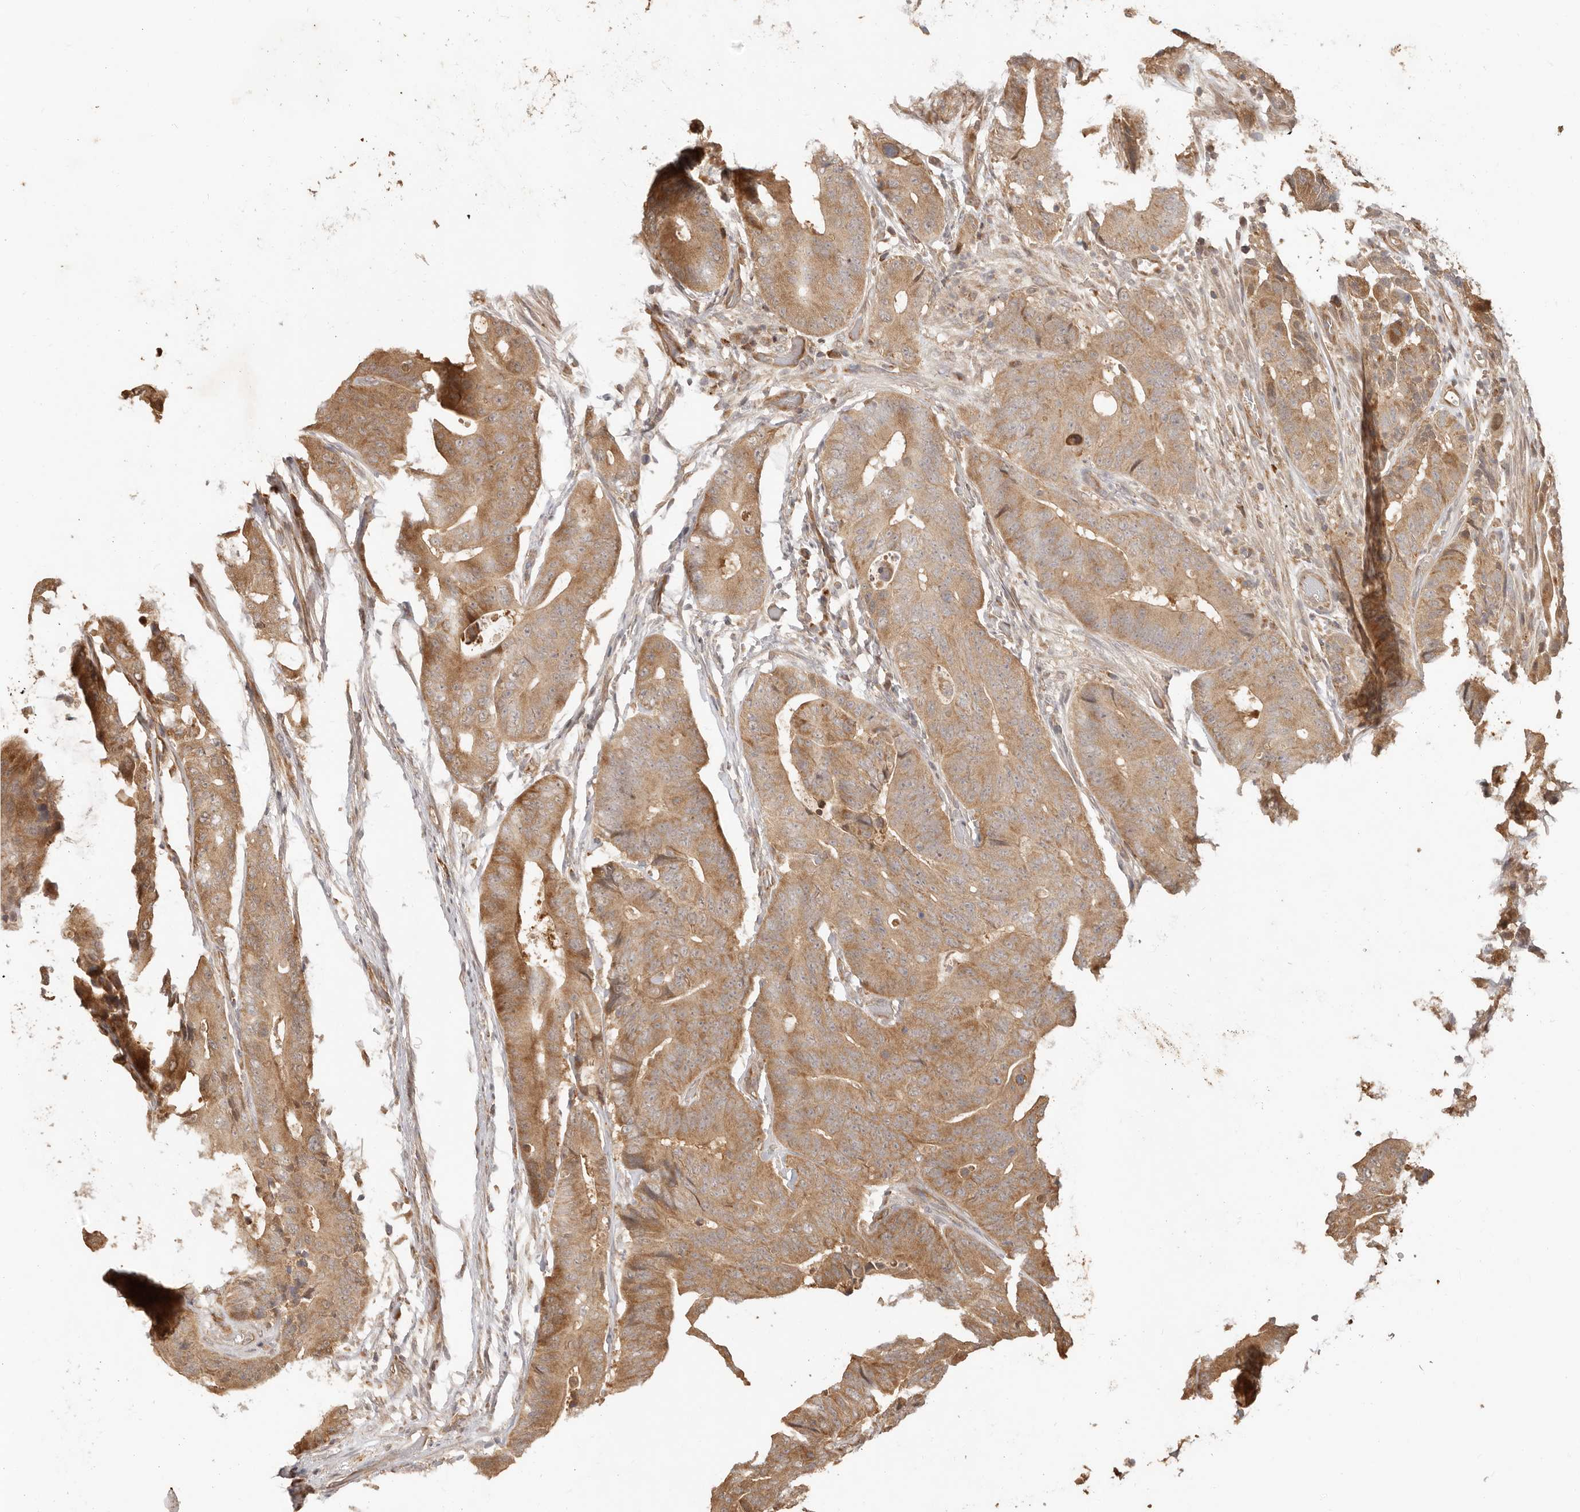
{"staining": {"intensity": "moderate", "quantity": ">75%", "location": "cytoplasmic/membranous"}, "tissue": "colorectal cancer", "cell_type": "Tumor cells", "image_type": "cancer", "snomed": [{"axis": "morphology", "description": "Adenocarcinoma, NOS"}, {"axis": "topography", "description": "Colon"}], "caption": "Immunohistochemistry (IHC) (DAB) staining of adenocarcinoma (colorectal) demonstrates moderate cytoplasmic/membranous protein positivity in about >75% of tumor cells. The staining is performed using DAB brown chromogen to label protein expression. The nuclei are counter-stained blue using hematoxylin.", "gene": "MTFR2", "patient": {"sex": "male", "age": 83}}